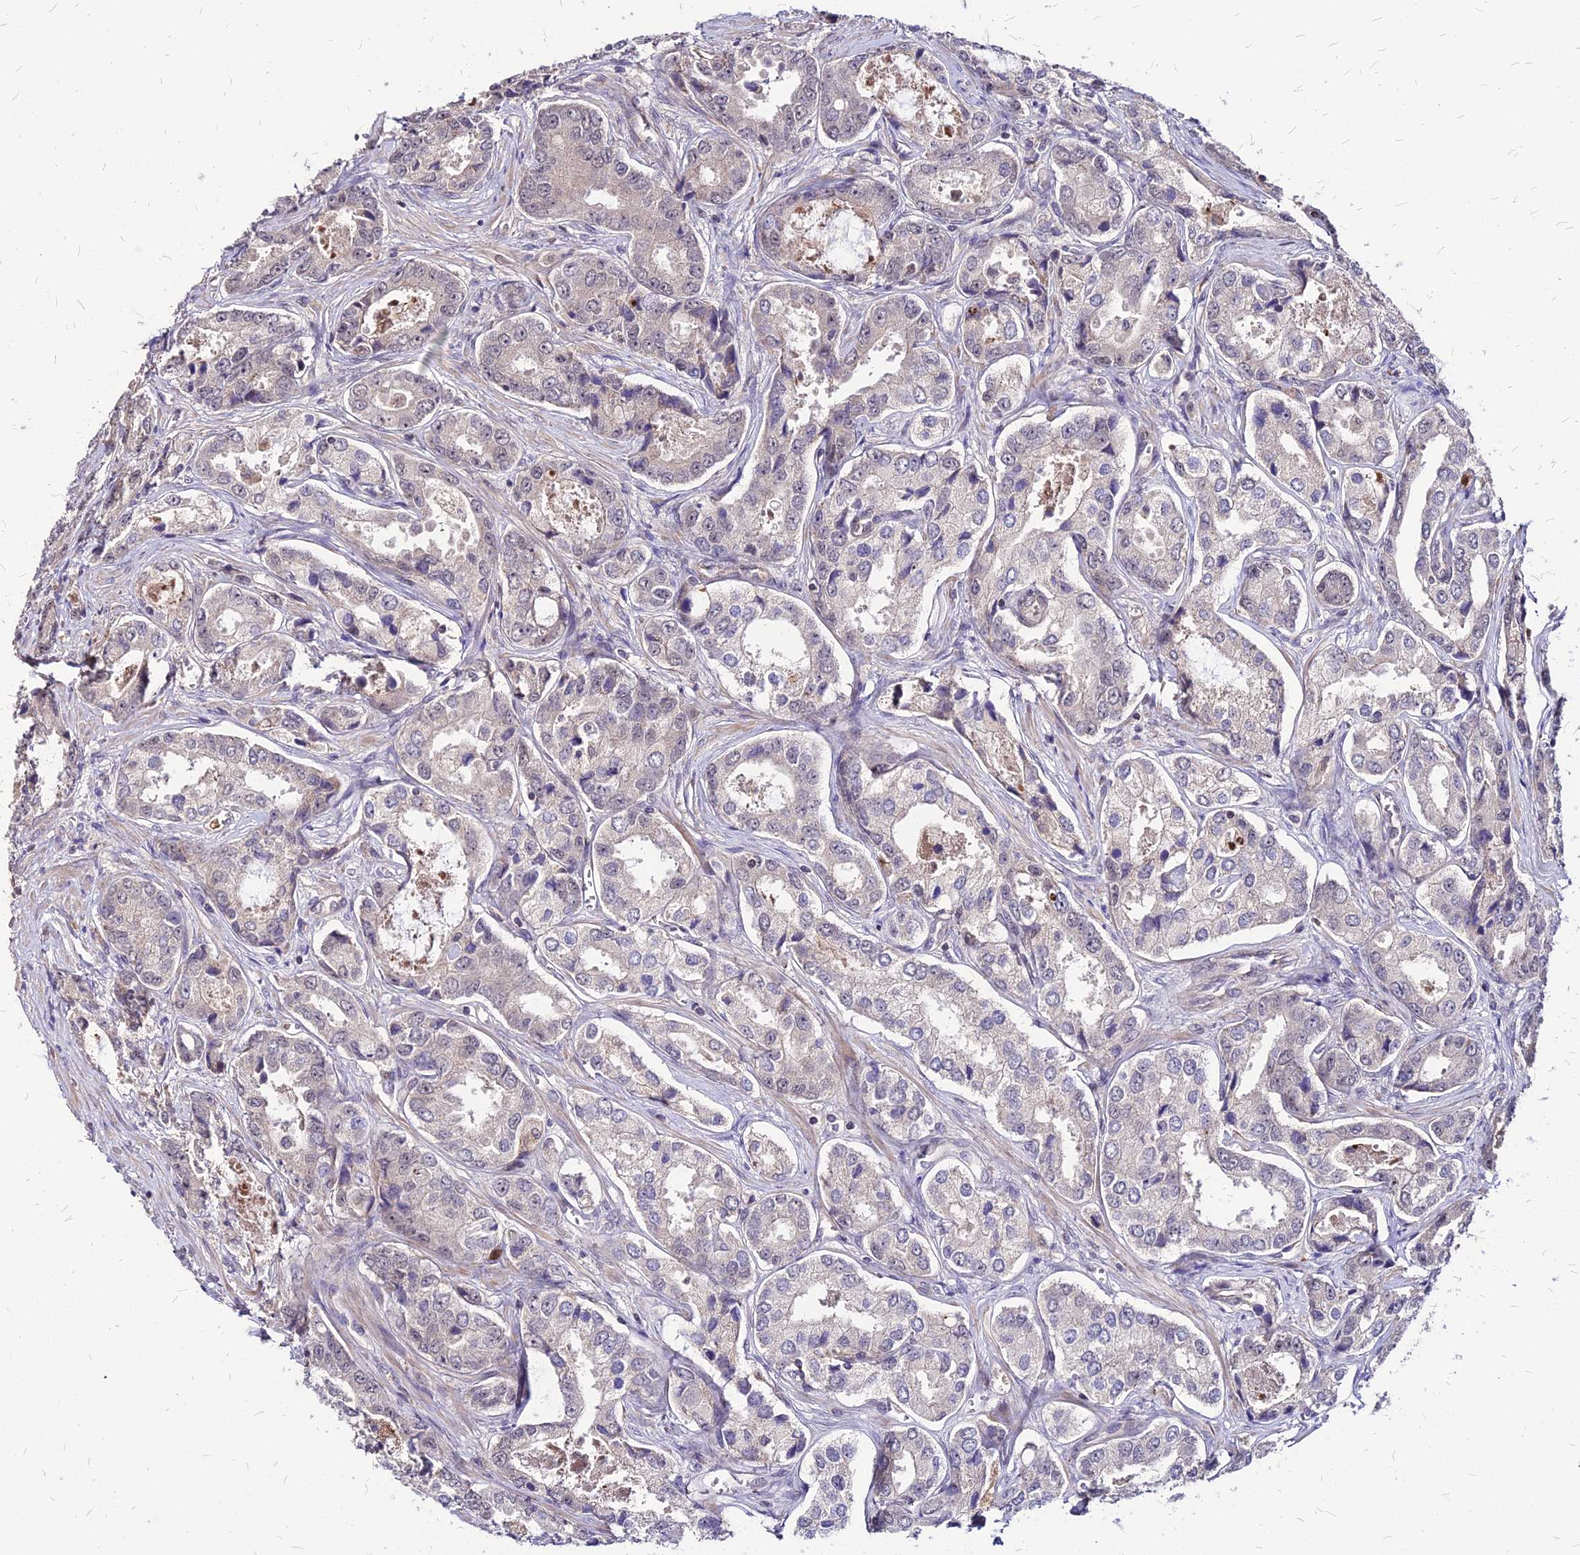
{"staining": {"intensity": "negative", "quantity": "none", "location": "none"}, "tissue": "prostate cancer", "cell_type": "Tumor cells", "image_type": "cancer", "snomed": [{"axis": "morphology", "description": "Adenocarcinoma, Low grade"}, {"axis": "topography", "description": "Prostate"}], "caption": "Immunohistochemical staining of human prostate cancer exhibits no significant staining in tumor cells.", "gene": "APBA3", "patient": {"sex": "male", "age": 68}}